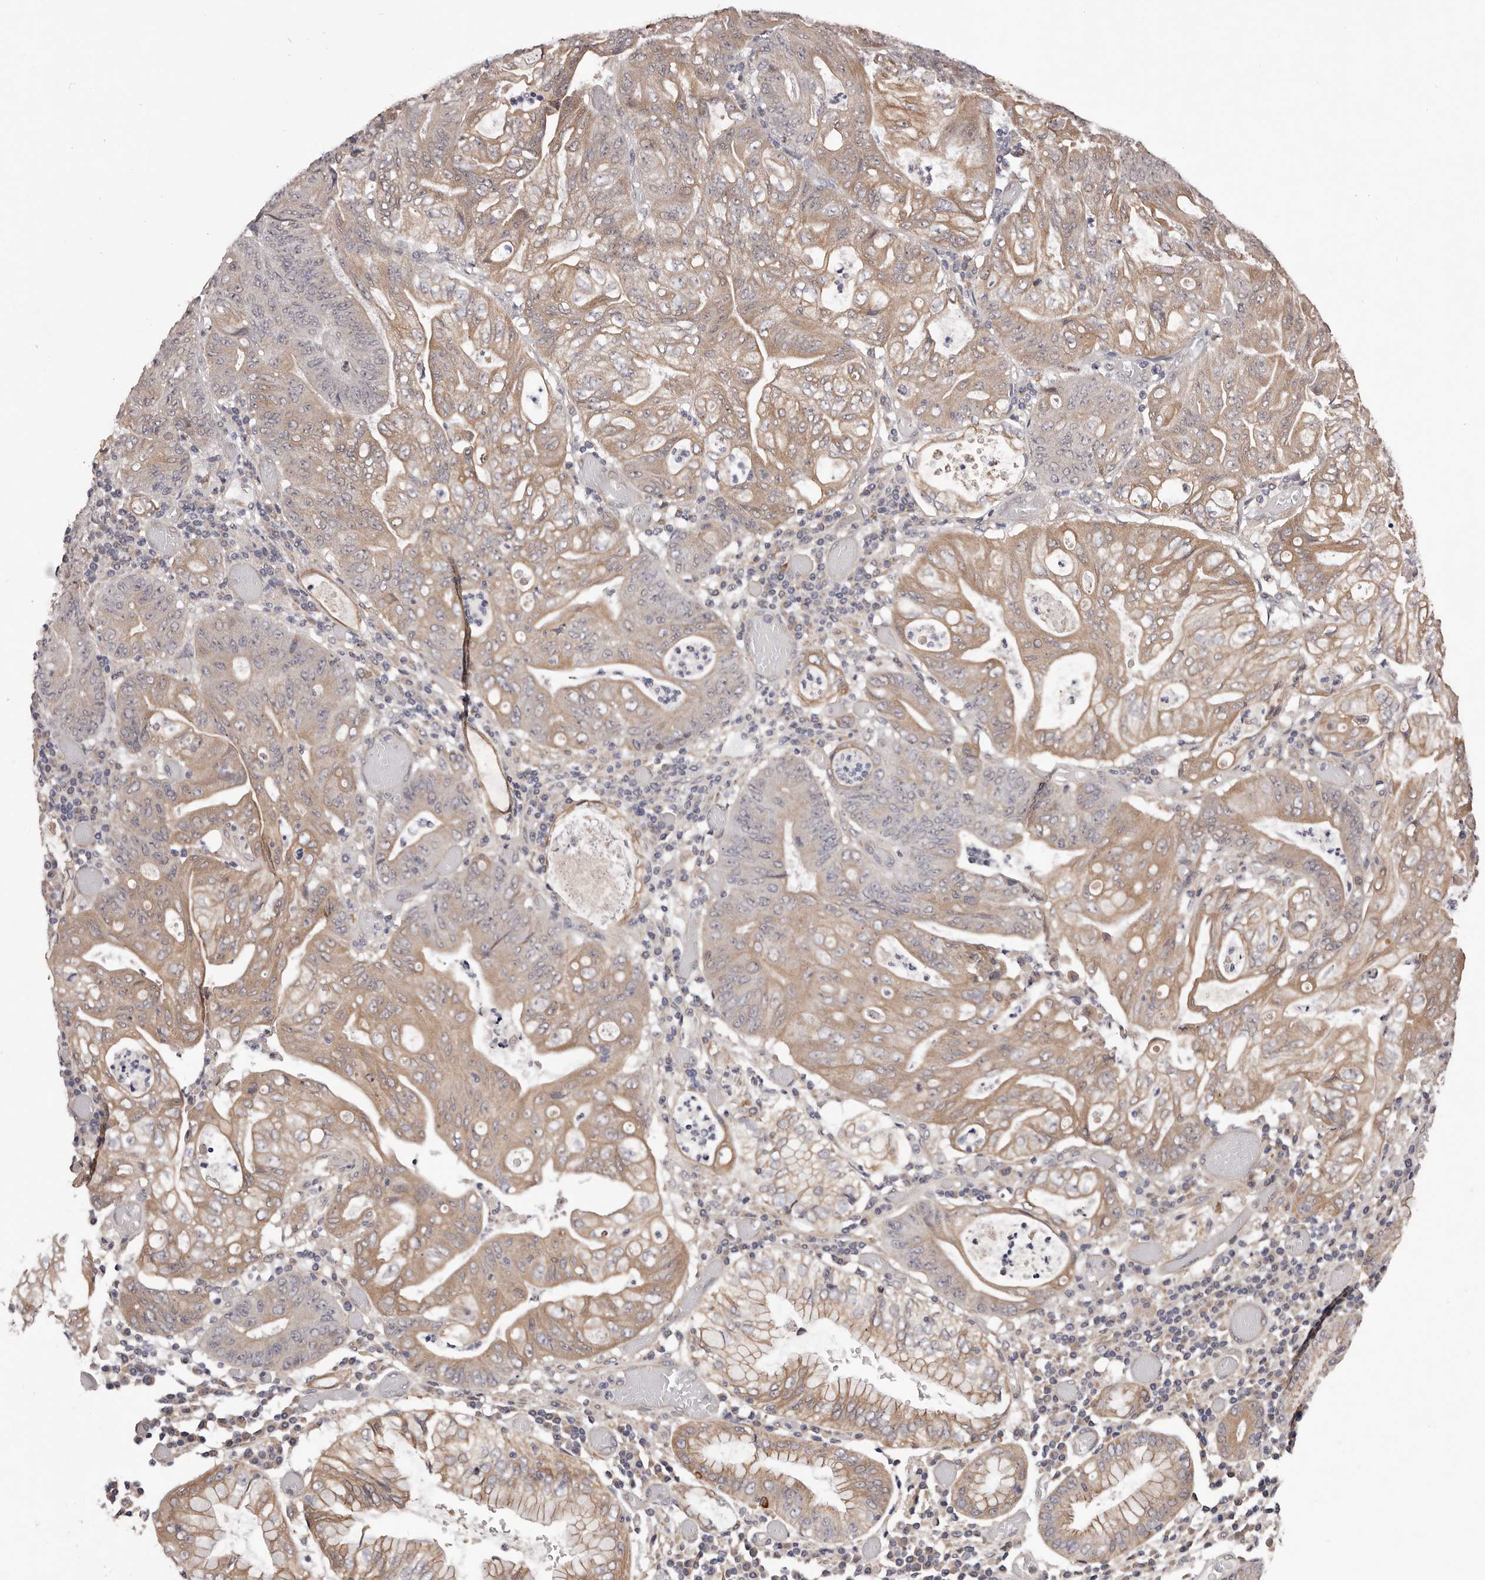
{"staining": {"intensity": "moderate", "quantity": ">75%", "location": "cytoplasmic/membranous"}, "tissue": "stomach cancer", "cell_type": "Tumor cells", "image_type": "cancer", "snomed": [{"axis": "morphology", "description": "Adenocarcinoma, NOS"}, {"axis": "topography", "description": "Stomach"}], "caption": "There is medium levels of moderate cytoplasmic/membranous staining in tumor cells of stomach cancer (adenocarcinoma), as demonstrated by immunohistochemical staining (brown color).", "gene": "CELF3", "patient": {"sex": "female", "age": 73}}